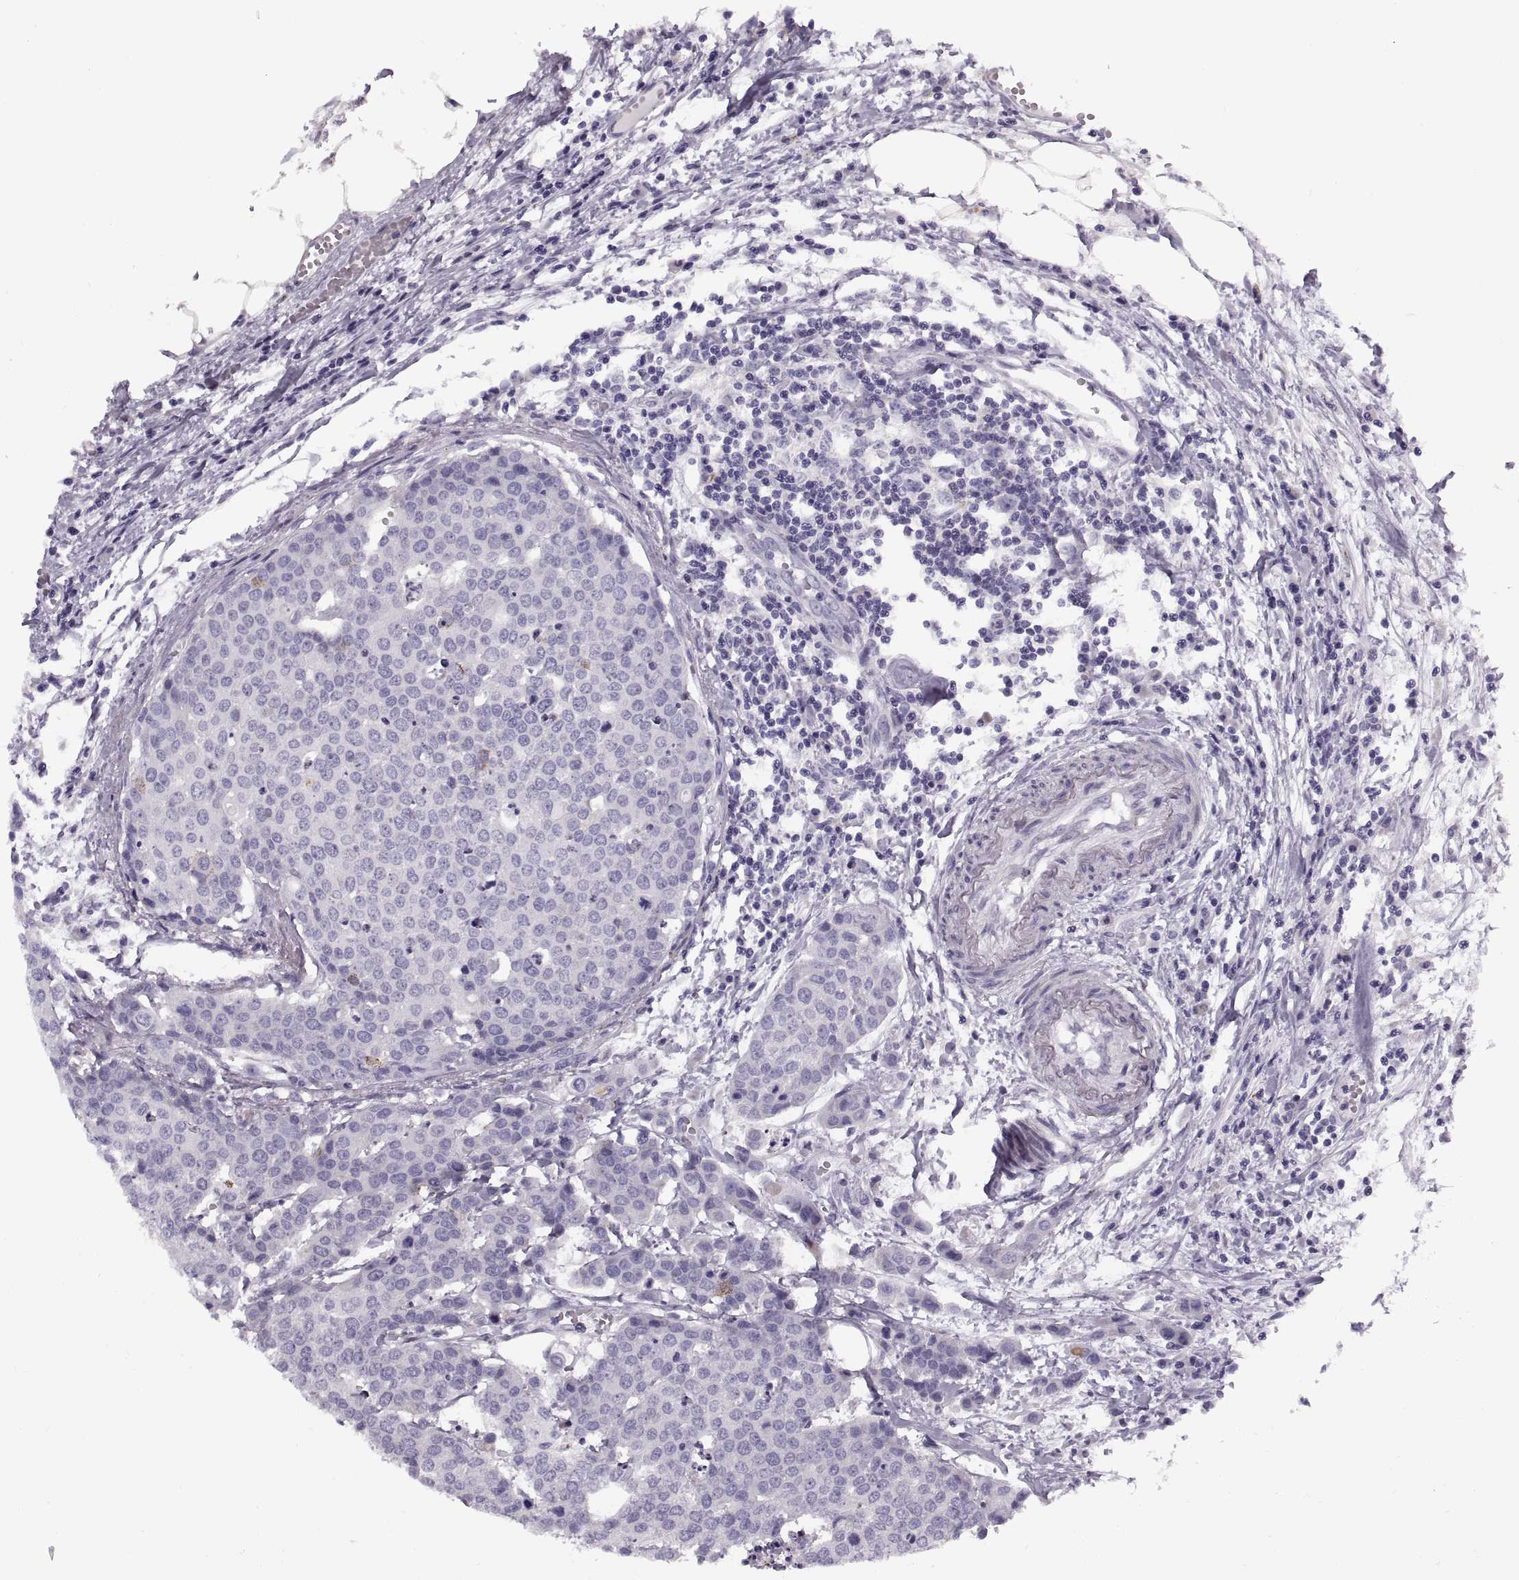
{"staining": {"intensity": "negative", "quantity": "none", "location": "none"}, "tissue": "carcinoid", "cell_type": "Tumor cells", "image_type": "cancer", "snomed": [{"axis": "morphology", "description": "Carcinoid, malignant, NOS"}, {"axis": "topography", "description": "Colon"}], "caption": "High power microscopy photomicrograph of an immunohistochemistry photomicrograph of carcinoid, revealing no significant staining in tumor cells. Nuclei are stained in blue.", "gene": "CALCR", "patient": {"sex": "male", "age": 81}}